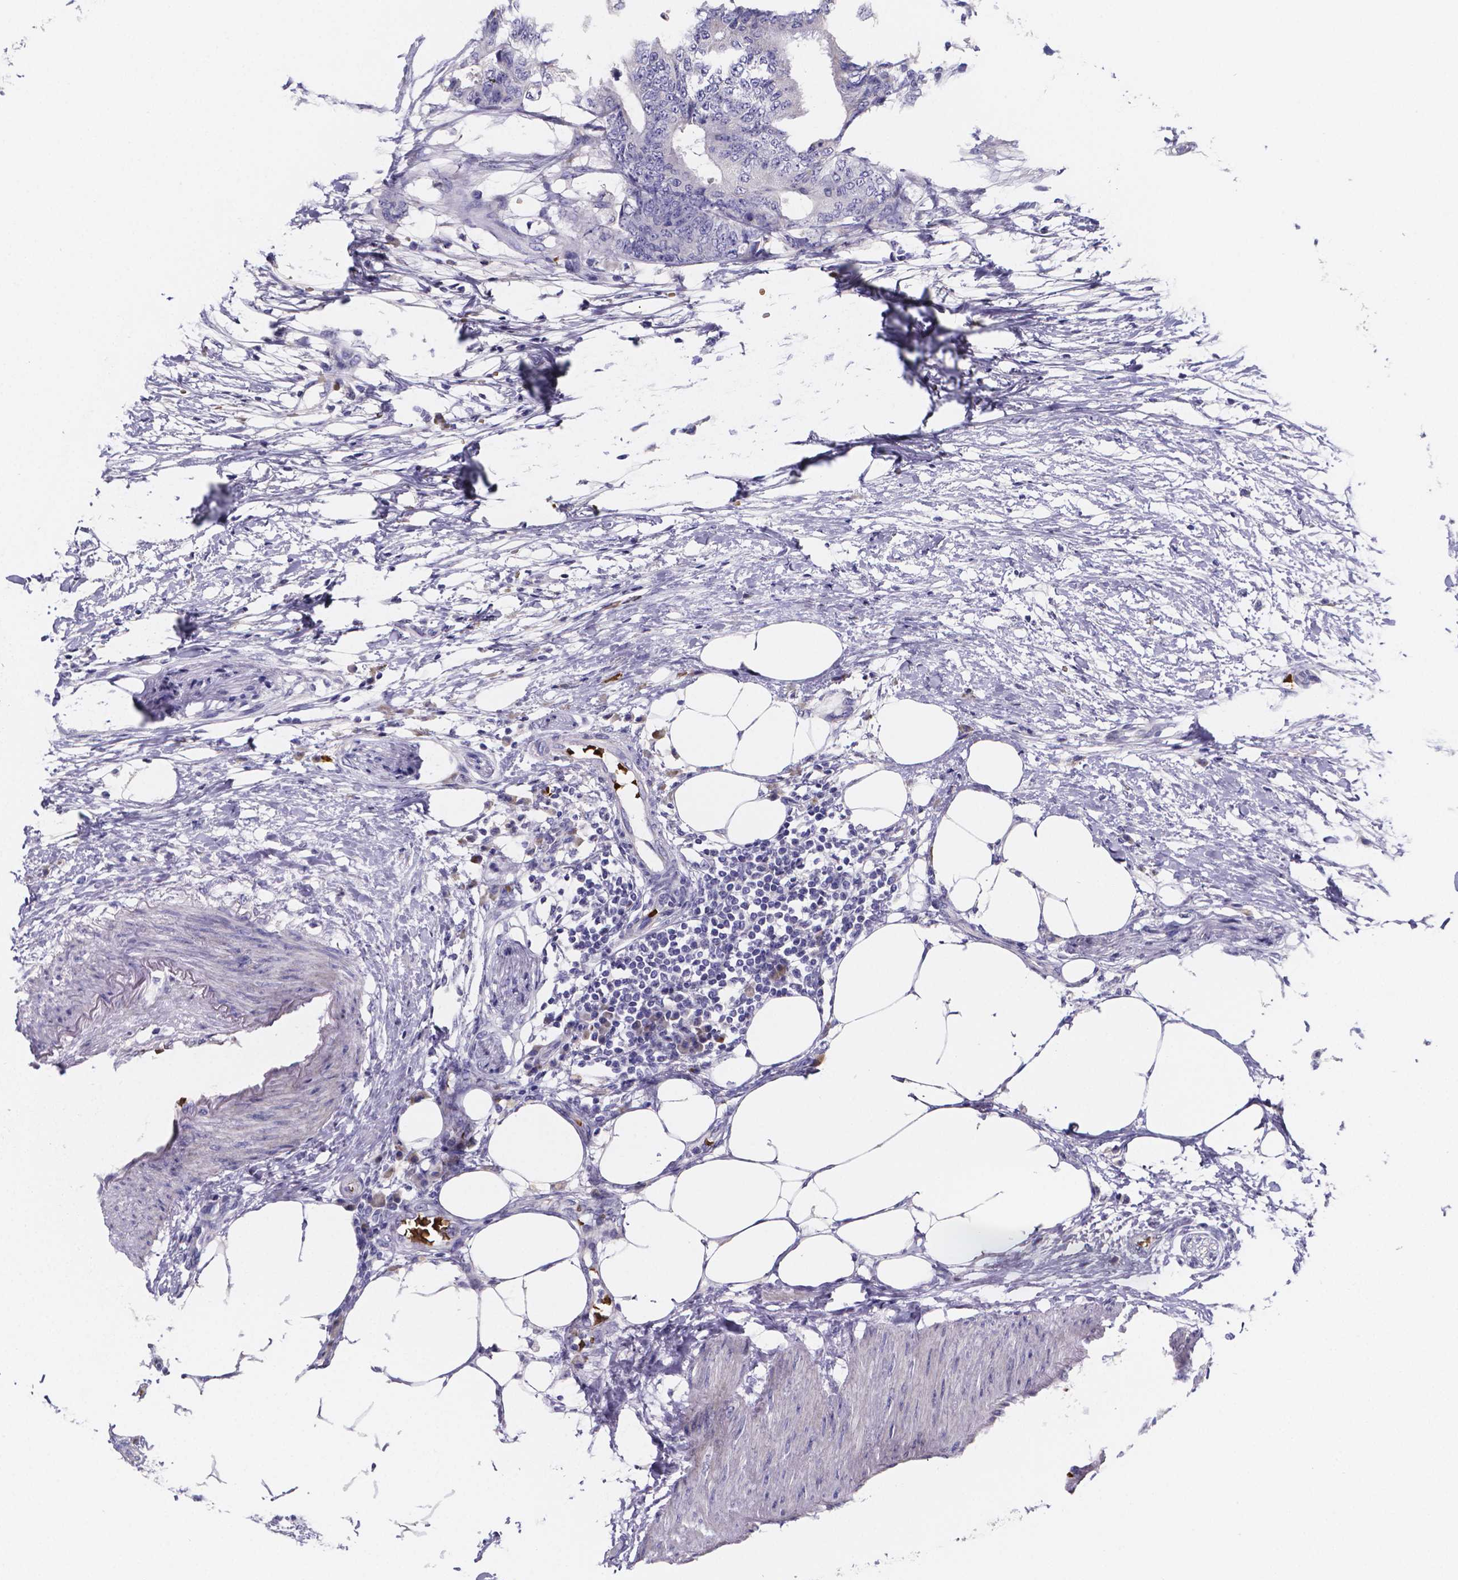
{"staining": {"intensity": "negative", "quantity": "none", "location": "none"}, "tissue": "colorectal cancer", "cell_type": "Tumor cells", "image_type": "cancer", "snomed": [{"axis": "morphology", "description": "Adenocarcinoma, NOS"}, {"axis": "topography", "description": "Colon"}], "caption": "Tumor cells are negative for brown protein staining in colorectal cancer (adenocarcinoma).", "gene": "GABRA3", "patient": {"sex": "female", "age": 48}}